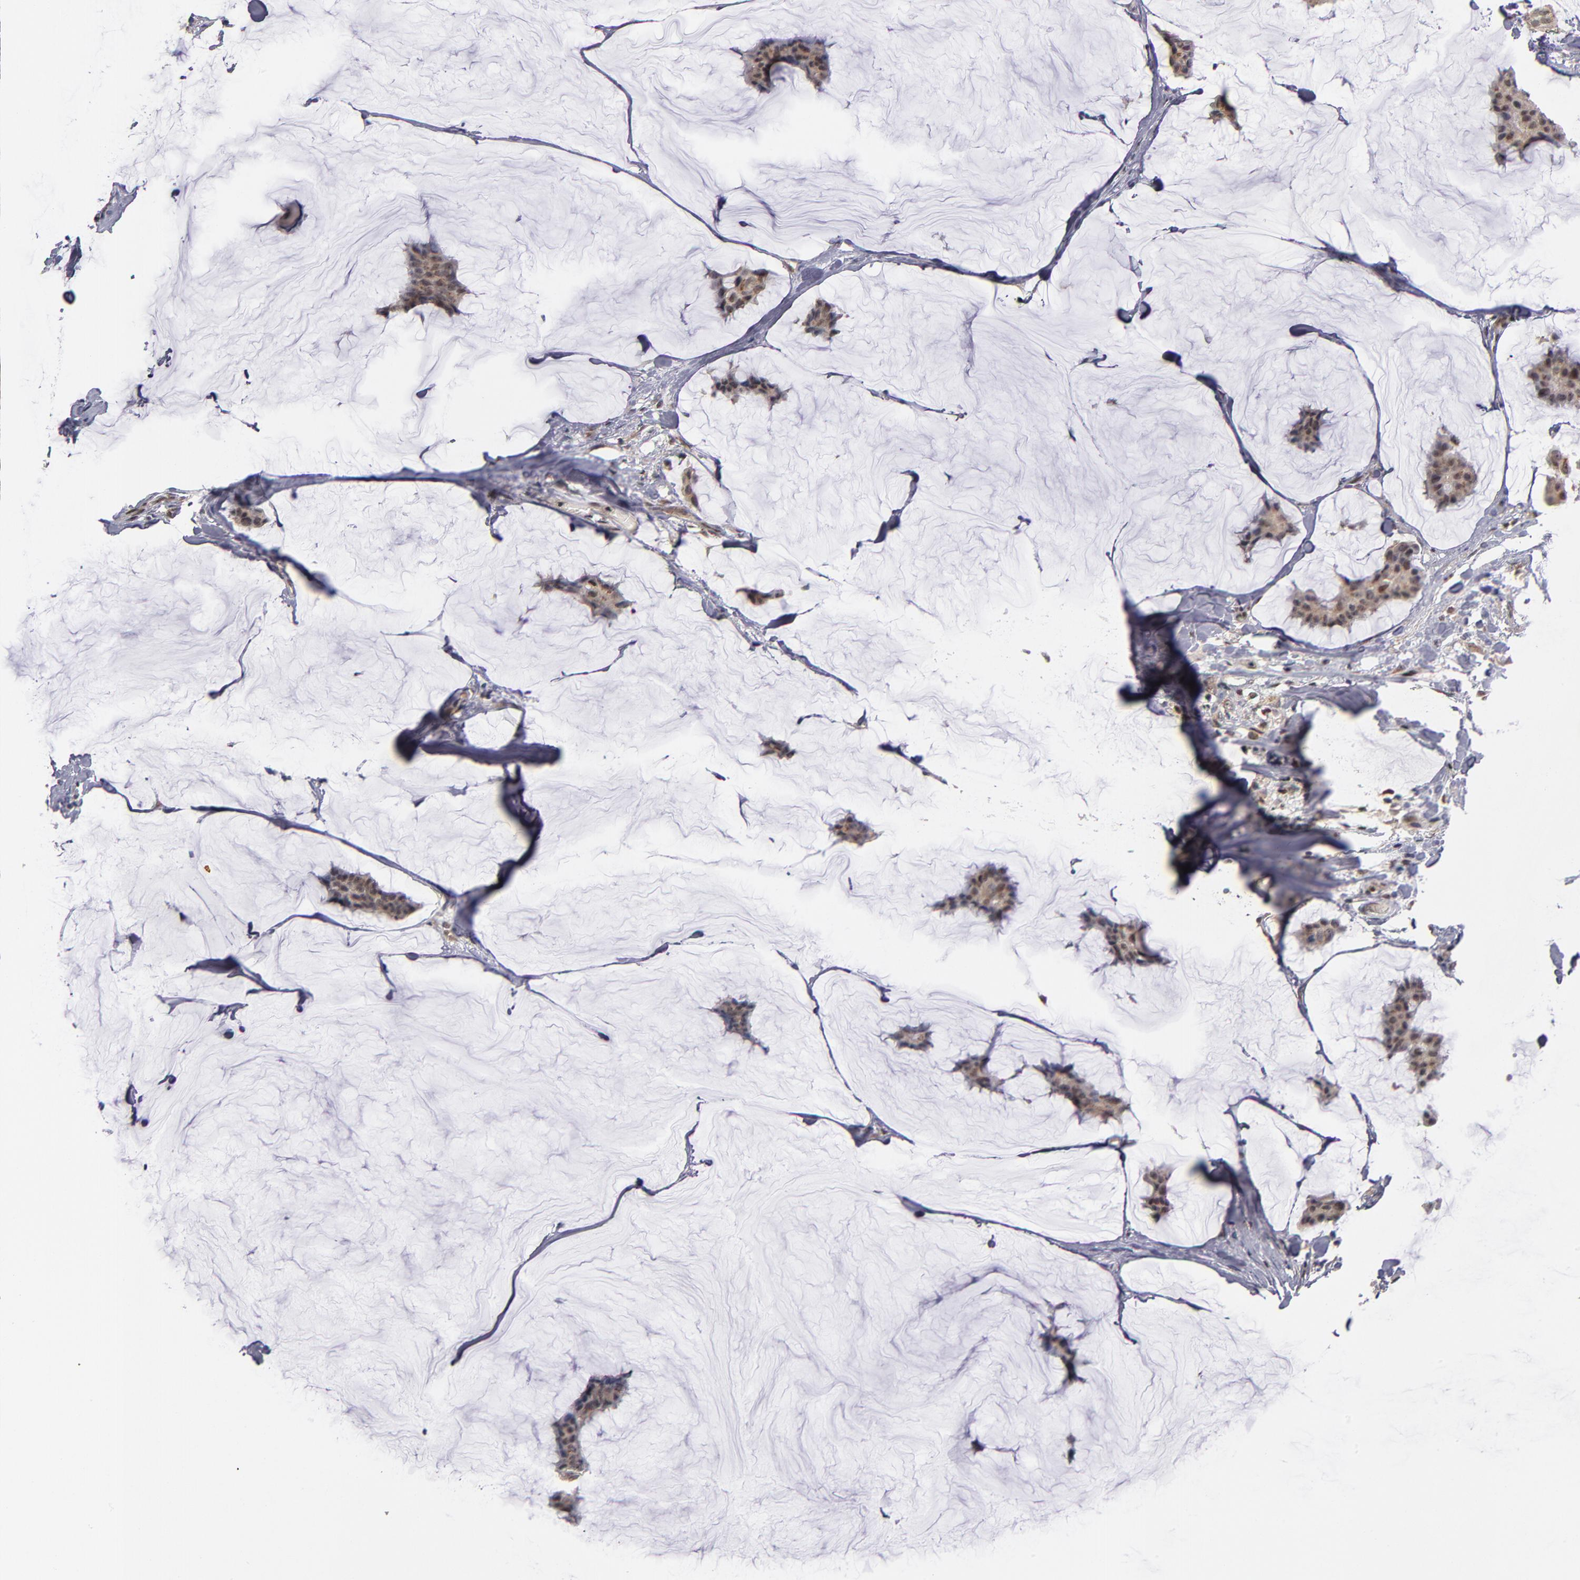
{"staining": {"intensity": "moderate", "quantity": ">75%", "location": "nuclear"}, "tissue": "breast cancer", "cell_type": "Tumor cells", "image_type": "cancer", "snomed": [{"axis": "morphology", "description": "Duct carcinoma"}, {"axis": "topography", "description": "Breast"}], "caption": "Moderate nuclear protein expression is appreciated in about >75% of tumor cells in breast cancer. (DAB = brown stain, brightfield microscopy at high magnification).", "gene": "KDM6A", "patient": {"sex": "female", "age": 93}}